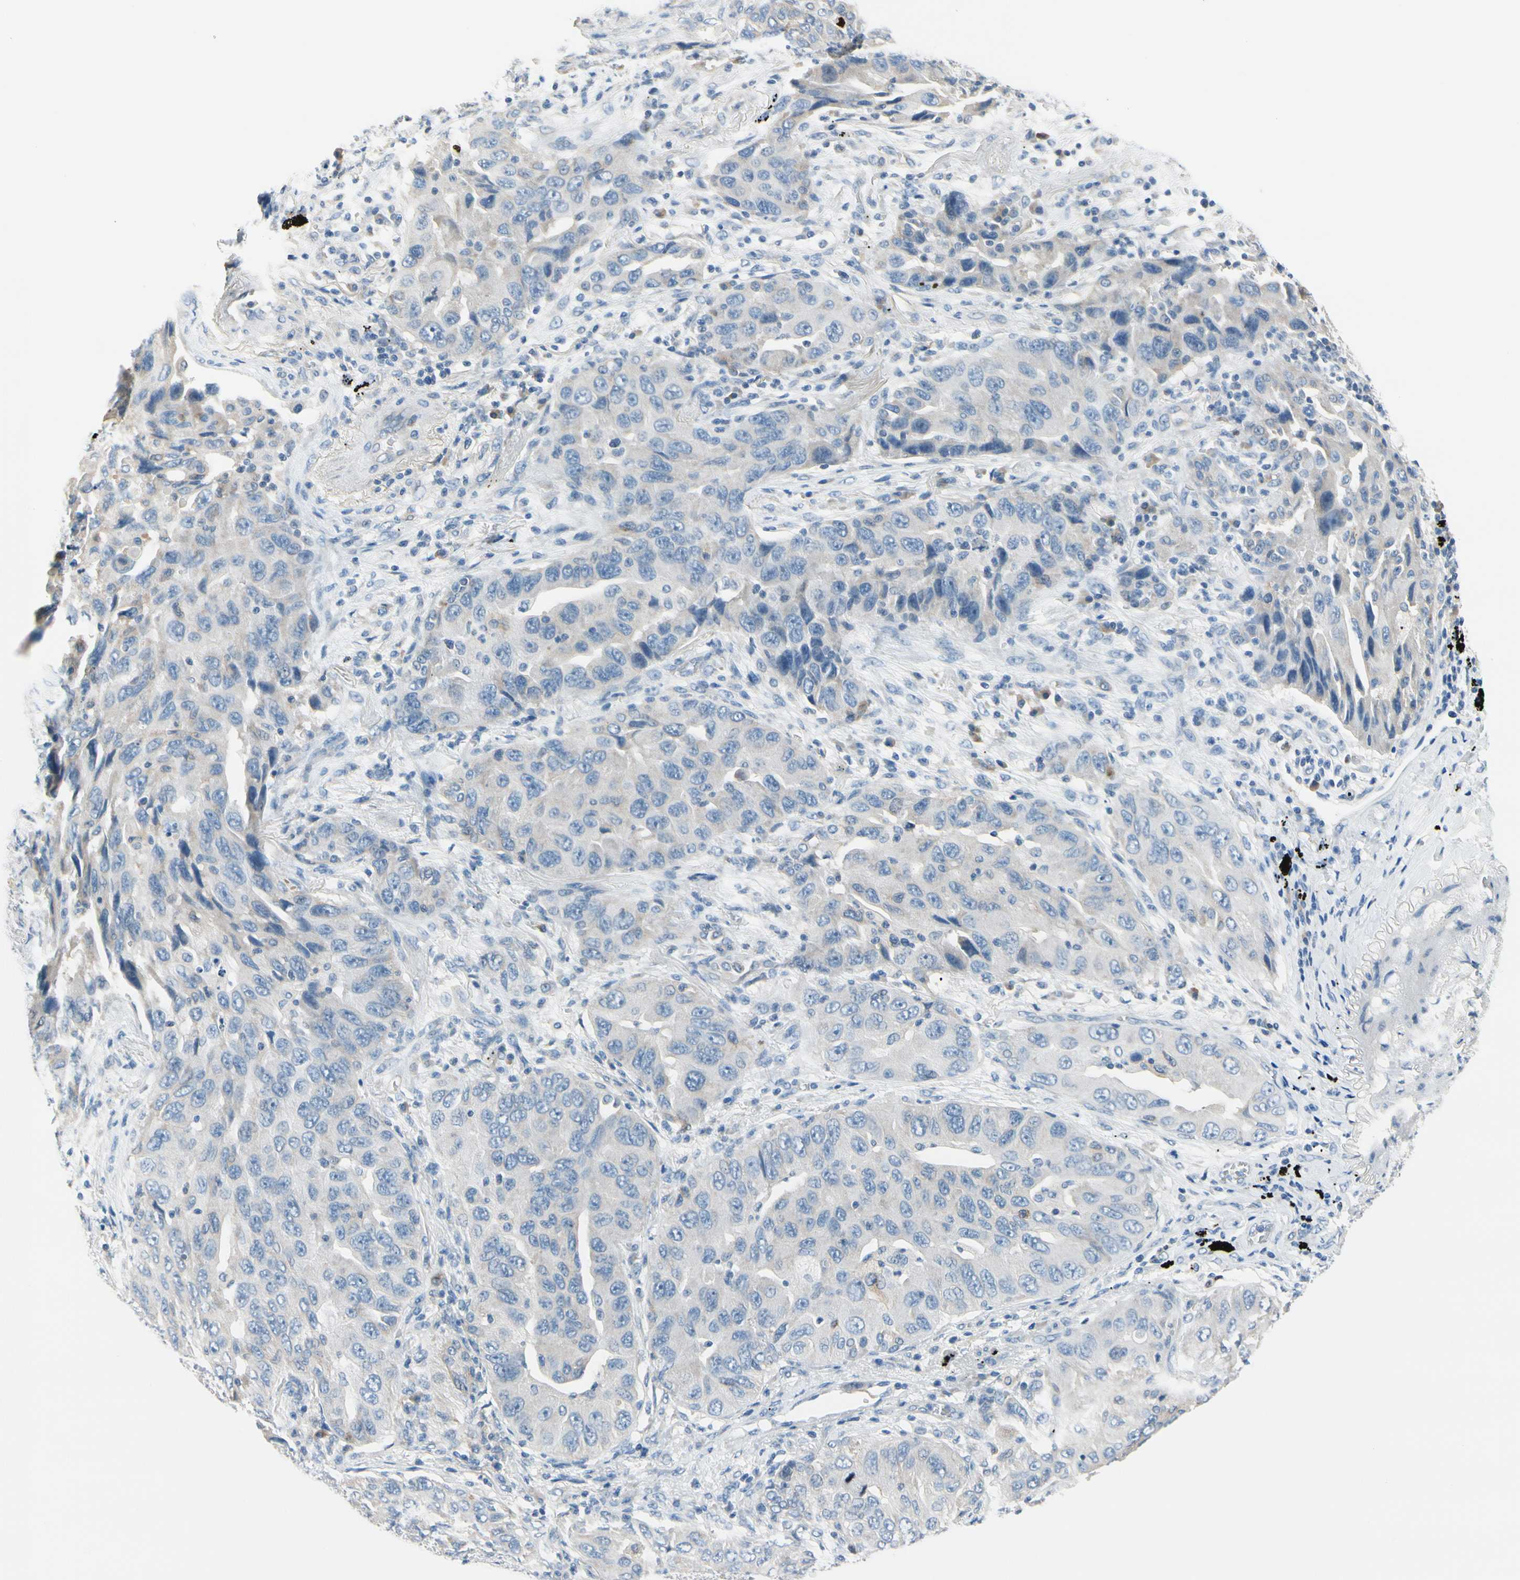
{"staining": {"intensity": "weak", "quantity": "<25%", "location": "cytoplasmic/membranous"}, "tissue": "lung cancer", "cell_type": "Tumor cells", "image_type": "cancer", "snomed": [{"axis": "morphology", "description": "Adenocarcinoma, NOS"}, {"axis": "topography", "description": "Lung"}], "caption": "The IHC micrograph has no significant expression in tumor cells of lung cancer (adenocarcinoma) tissue. The staining was performed using DAB to visualize the protein expression in brown, while the nuclei were stained in blue with hematoxylin (Magnification: 20x).", "gene": "CKAP2", "patient": {"sex": "female", "age": 65}}